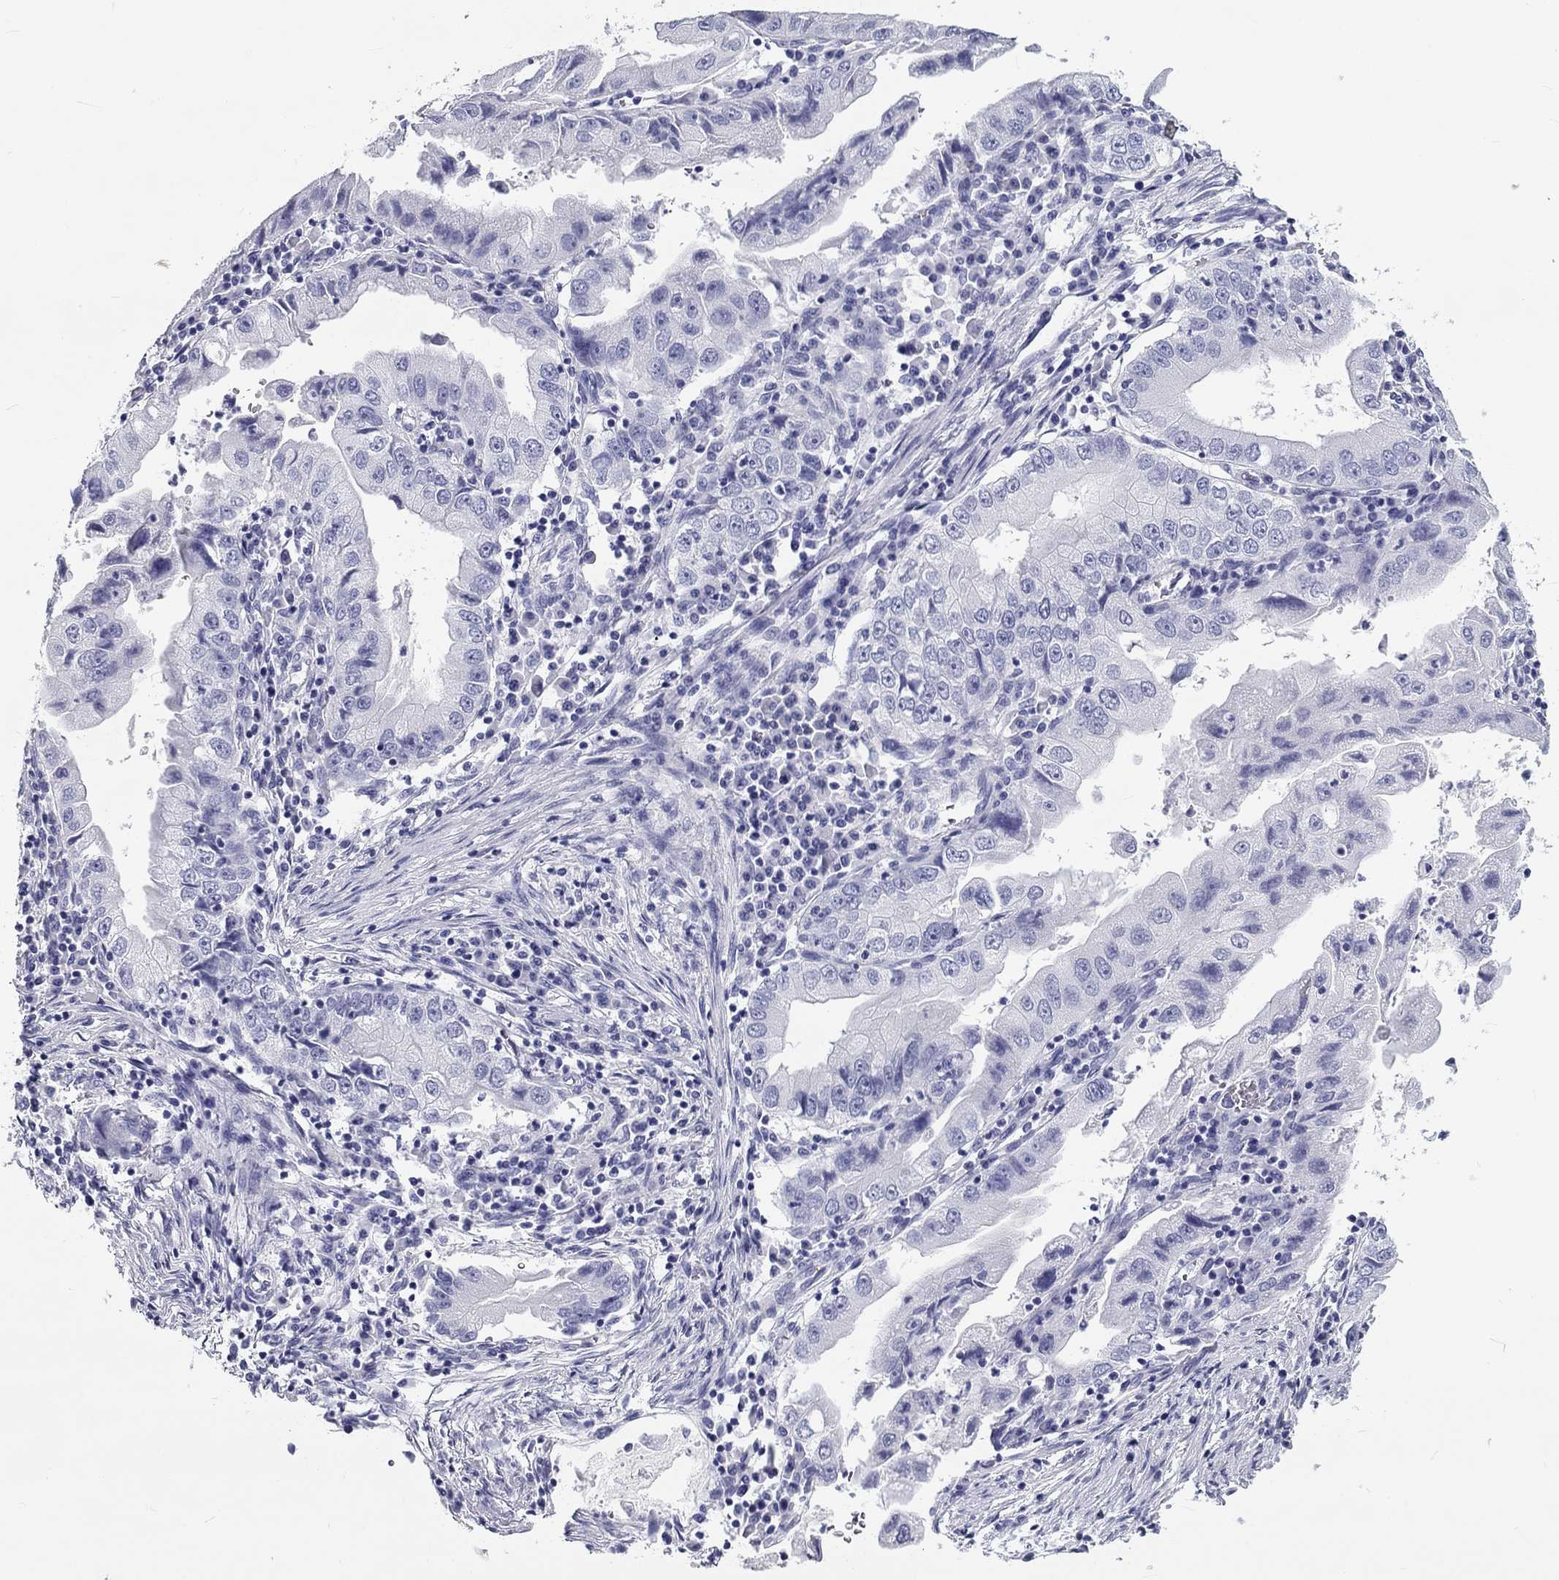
{"staining": {"intensity": "negative", "quantity": "none", "location": "none"}, "tissue": "stomach cancer", "cell_type": "Tumor cells", "image_type": "cancer", "snomed": [{"axis": "morphology", "description": "Adenocarcinoma, NOS"}, {"axis": "topography", "description": "Stomach"}], "caption": "Tumor cells are negative for protein expression in human stomach cancer.", "gene": "DNALI1", "patient": {"sex": "male", "age": 76}}